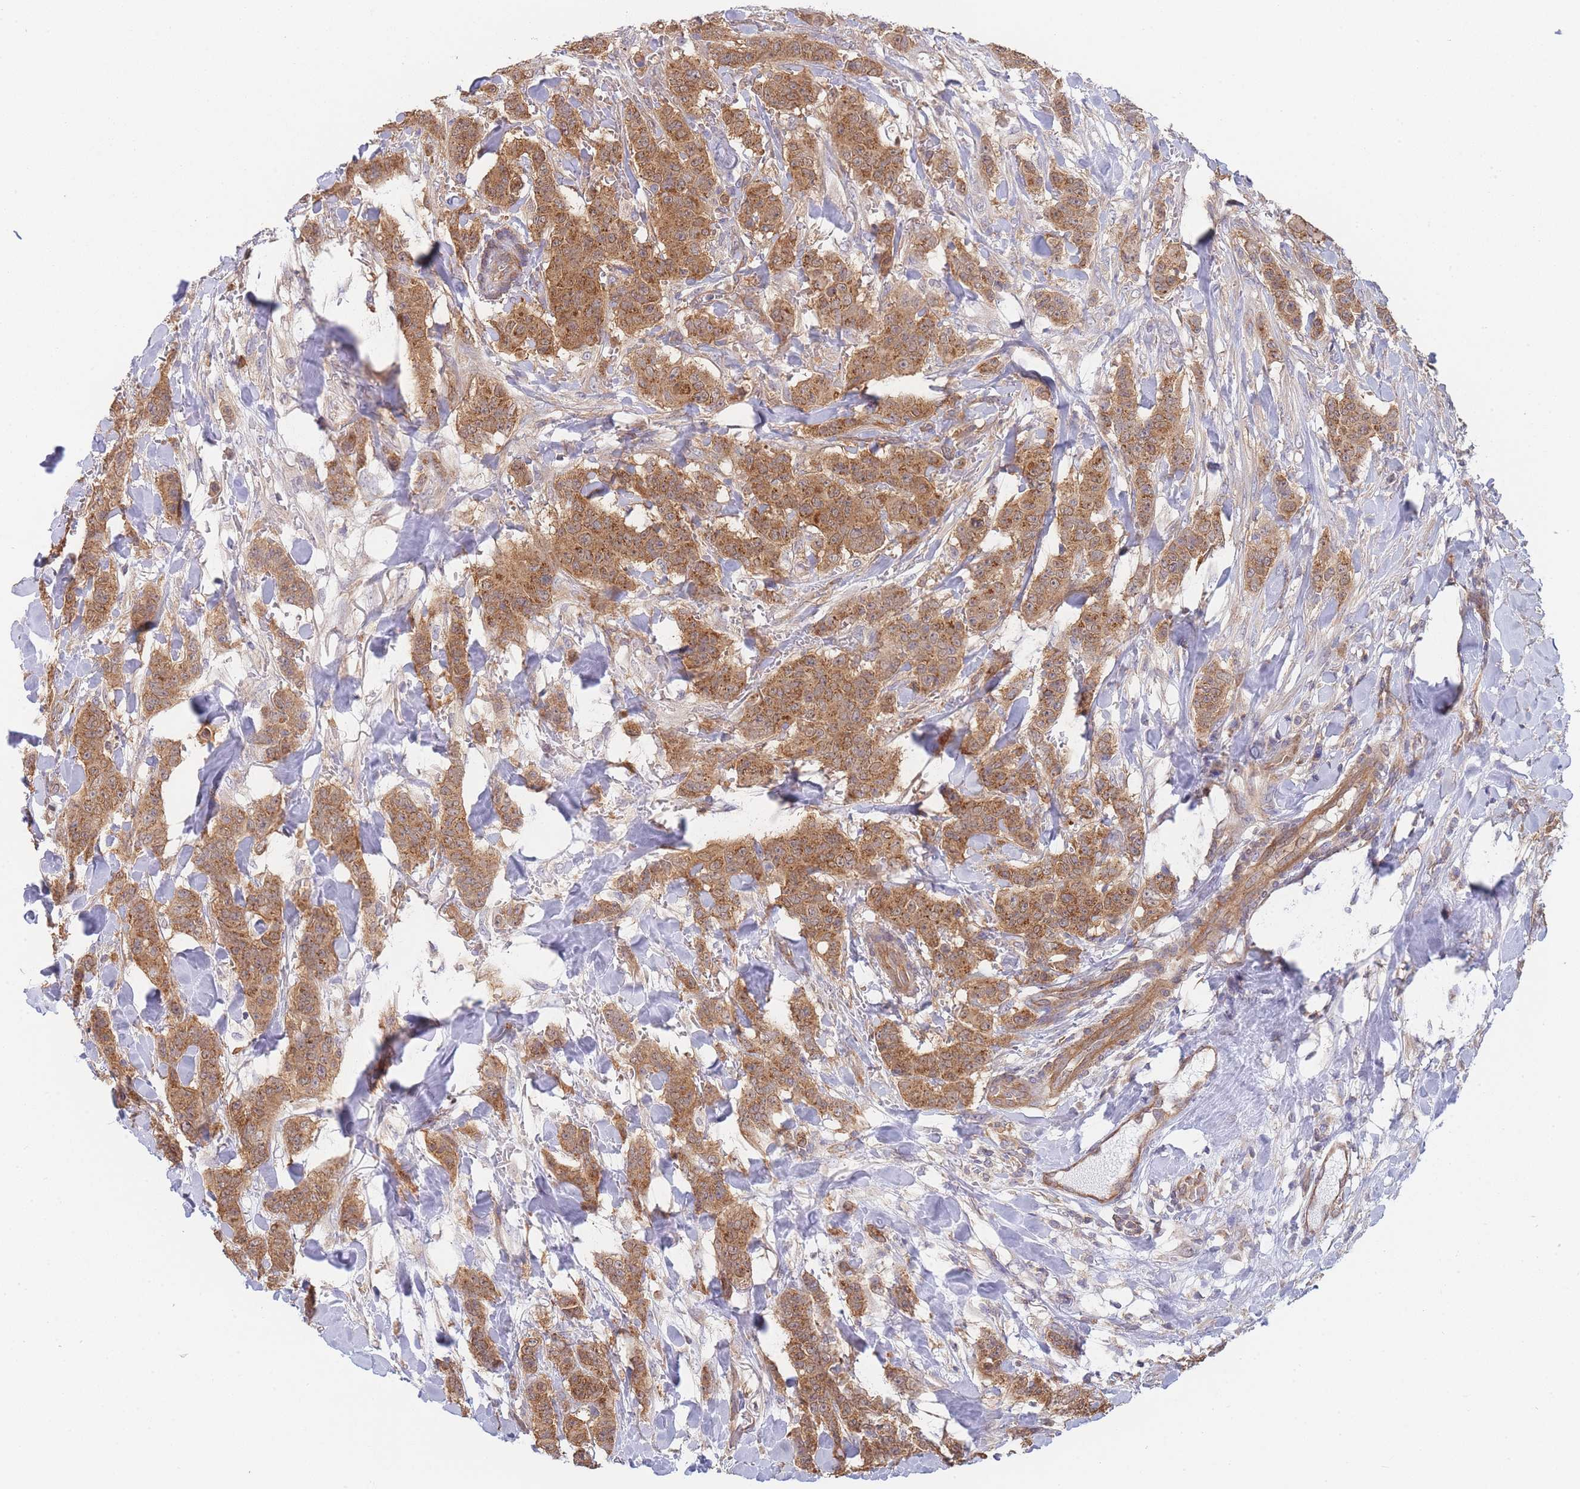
{"staining": {"intensity": "moderate", "quantity": ">75%", "location": "cytoplasmic/membranous"}, "tissue": "breast cancer", "cell_type": "Tumor cells", "image_type": "cancer", "snomed": [{"axis": "morphology", "description": "Duct carcinoma"}, {"axis": "topography", "description": "Breast"}], "caption": "Immunohistochemical staining of breast cancer (infiltrating ductal carcinoma) demonstrates moderate cytoplasmic/membranous protein staining in about >75% of tumor cells.", "gene": "MRPS18B", "patient": {"sex": "female", "age": 40}}